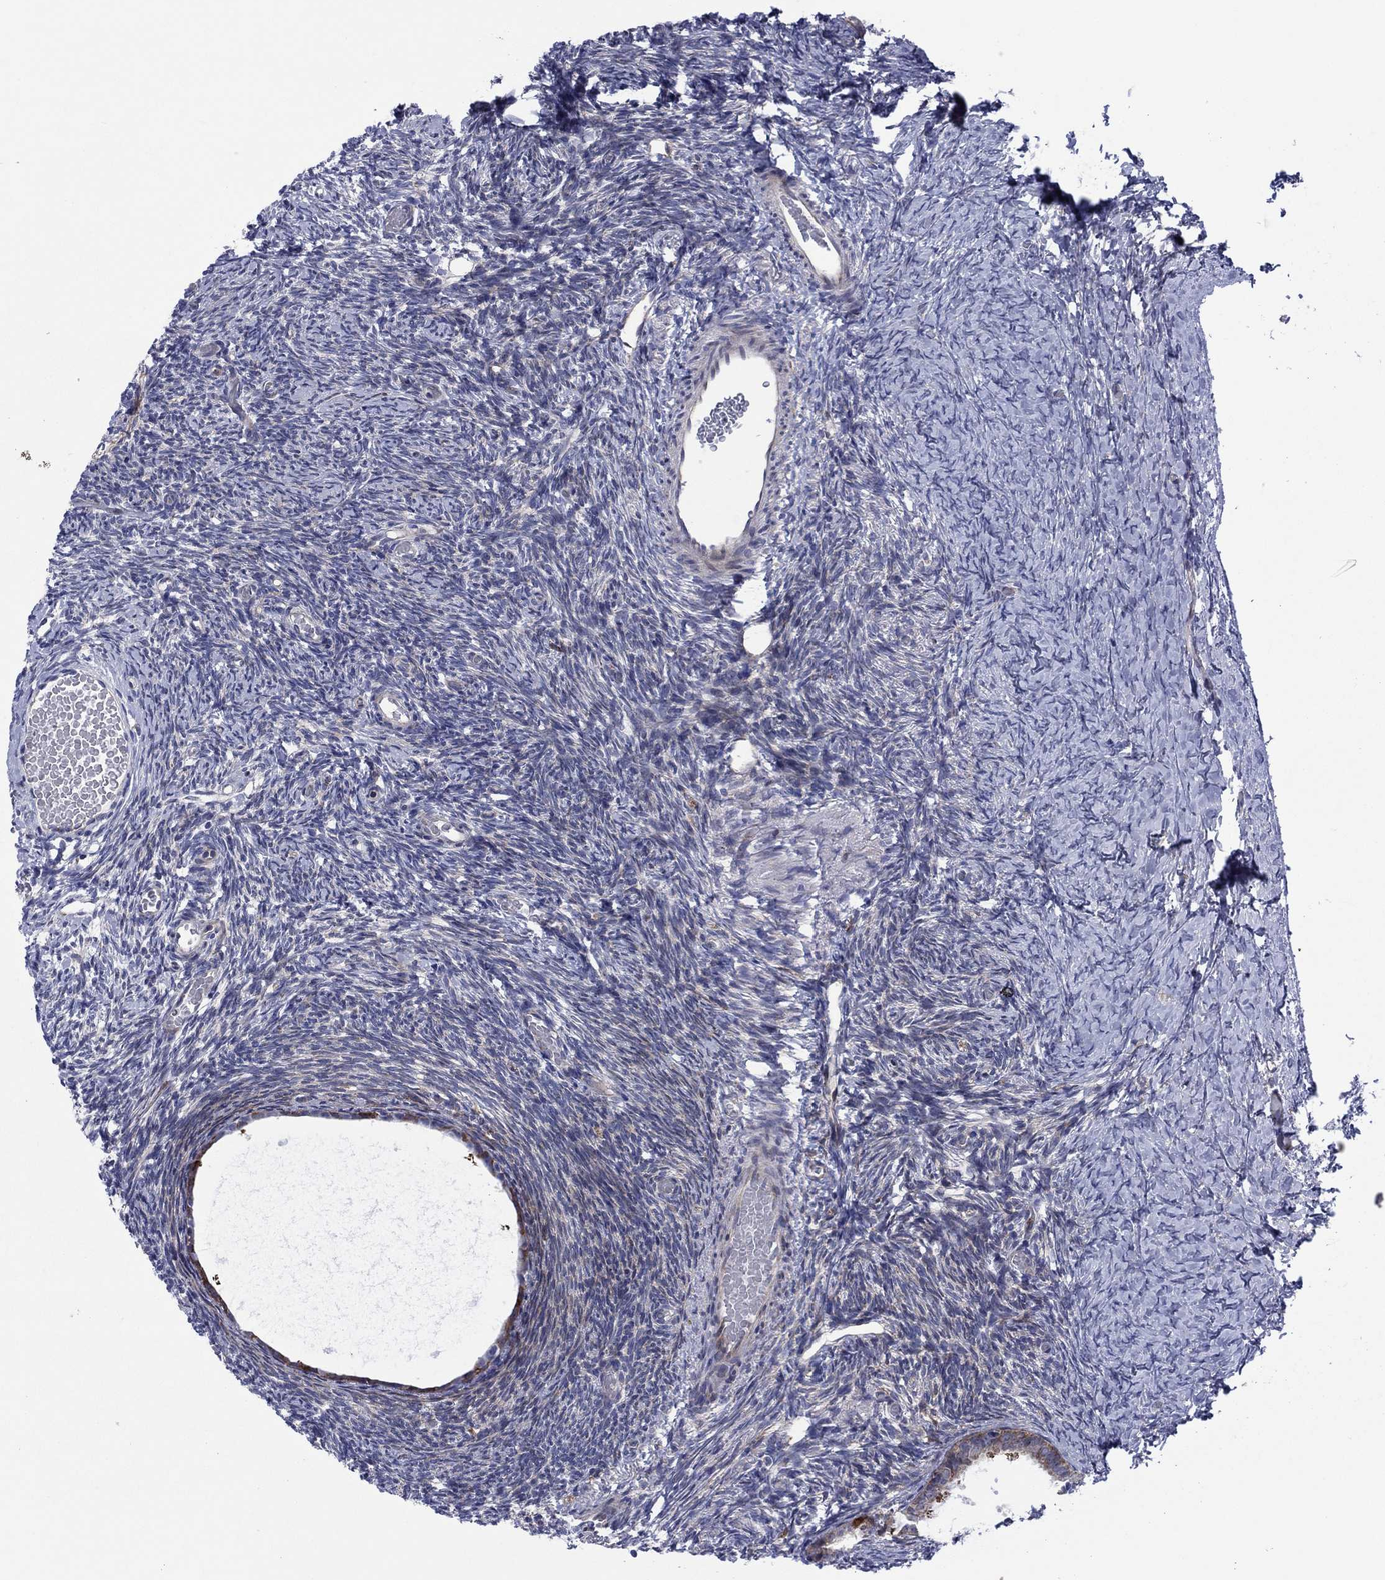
{"staining": {"intensity": "strong", "quantity": "25%-75%", "location": "cytoplasmic/membranous"}, "tissue": "ovary", "cell_type": "Follicle cells", "image_type": "normal", "snomed": [{"axis": "morphology", "description": "Normal tissue, NOS"}, {"axis": "topography", "description": "Ovary"}], "caption": "A photomicrograph of ovary stained for a protein displays strong cytoplasmic/membranous brown staining in follicle cells. The staining was performed using DAB to visualize the protein expression in brown, while the nuclei were stained in blue with hematoxylin (Magnification: 20x).", "gene": "GPR155", "patient": {"sex": "female", "age": 39}}